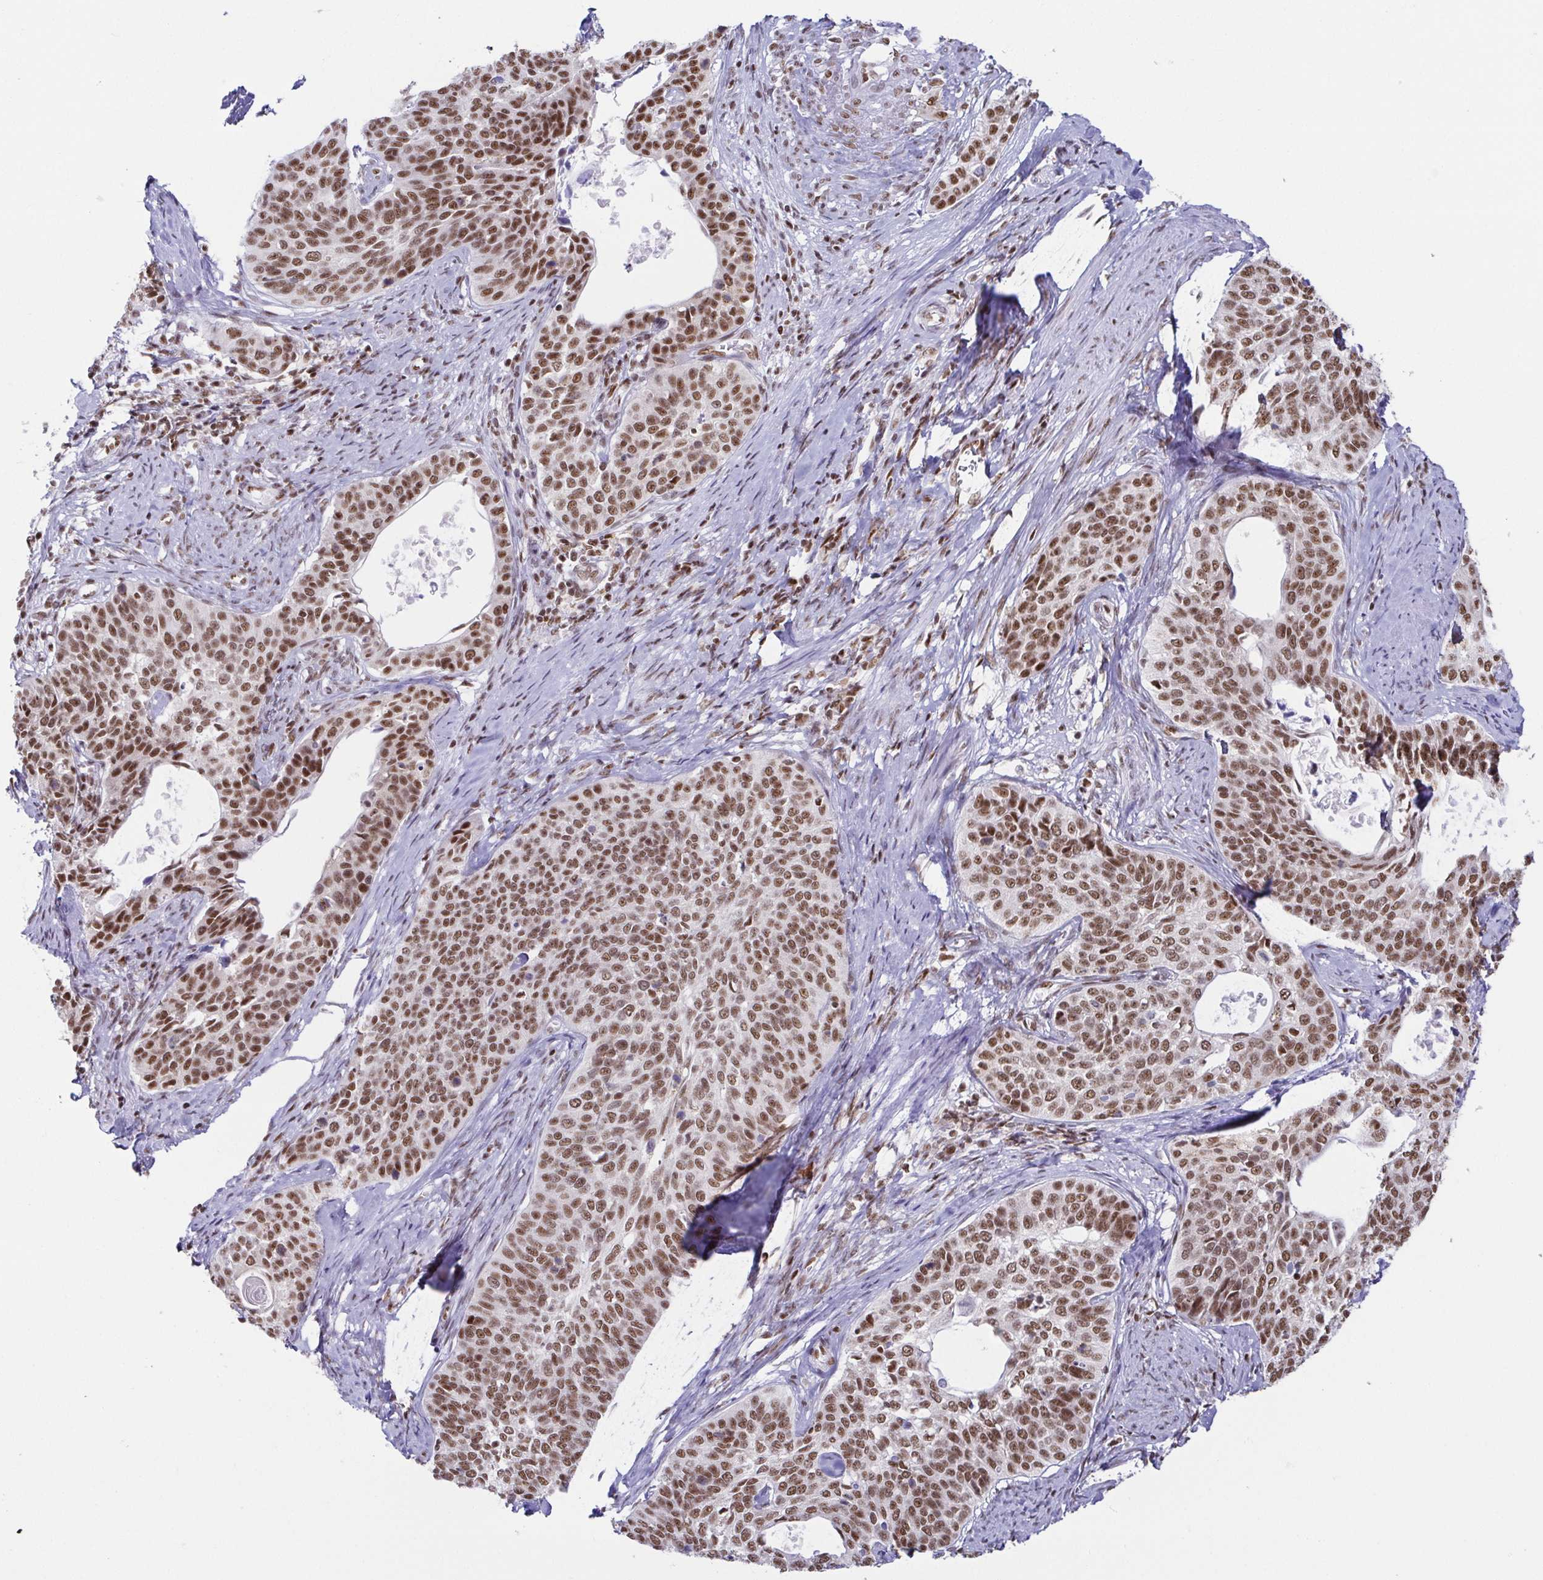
{"staining": {"intensity": "moderate", "quantity": ">75%", "location": "nuclear"}, "tissue": "cervical cancer", "cell_type": "Tumor cells", "image_type": "cancer", "snomed": [{"axis": "morphology", "description": "Squamous cell carcinoma, NOS"}, {"axis": "topography", "description": "Cervix"}], "caption": "Squamous cell carcinoma (cervical) tissue reveals moderate nuclear positivity in approximately >75% of tumor cells, visualized by immunohistochemistry.", "gene": "EWSR1", "patient": {"sex": "female", "age": 69}}